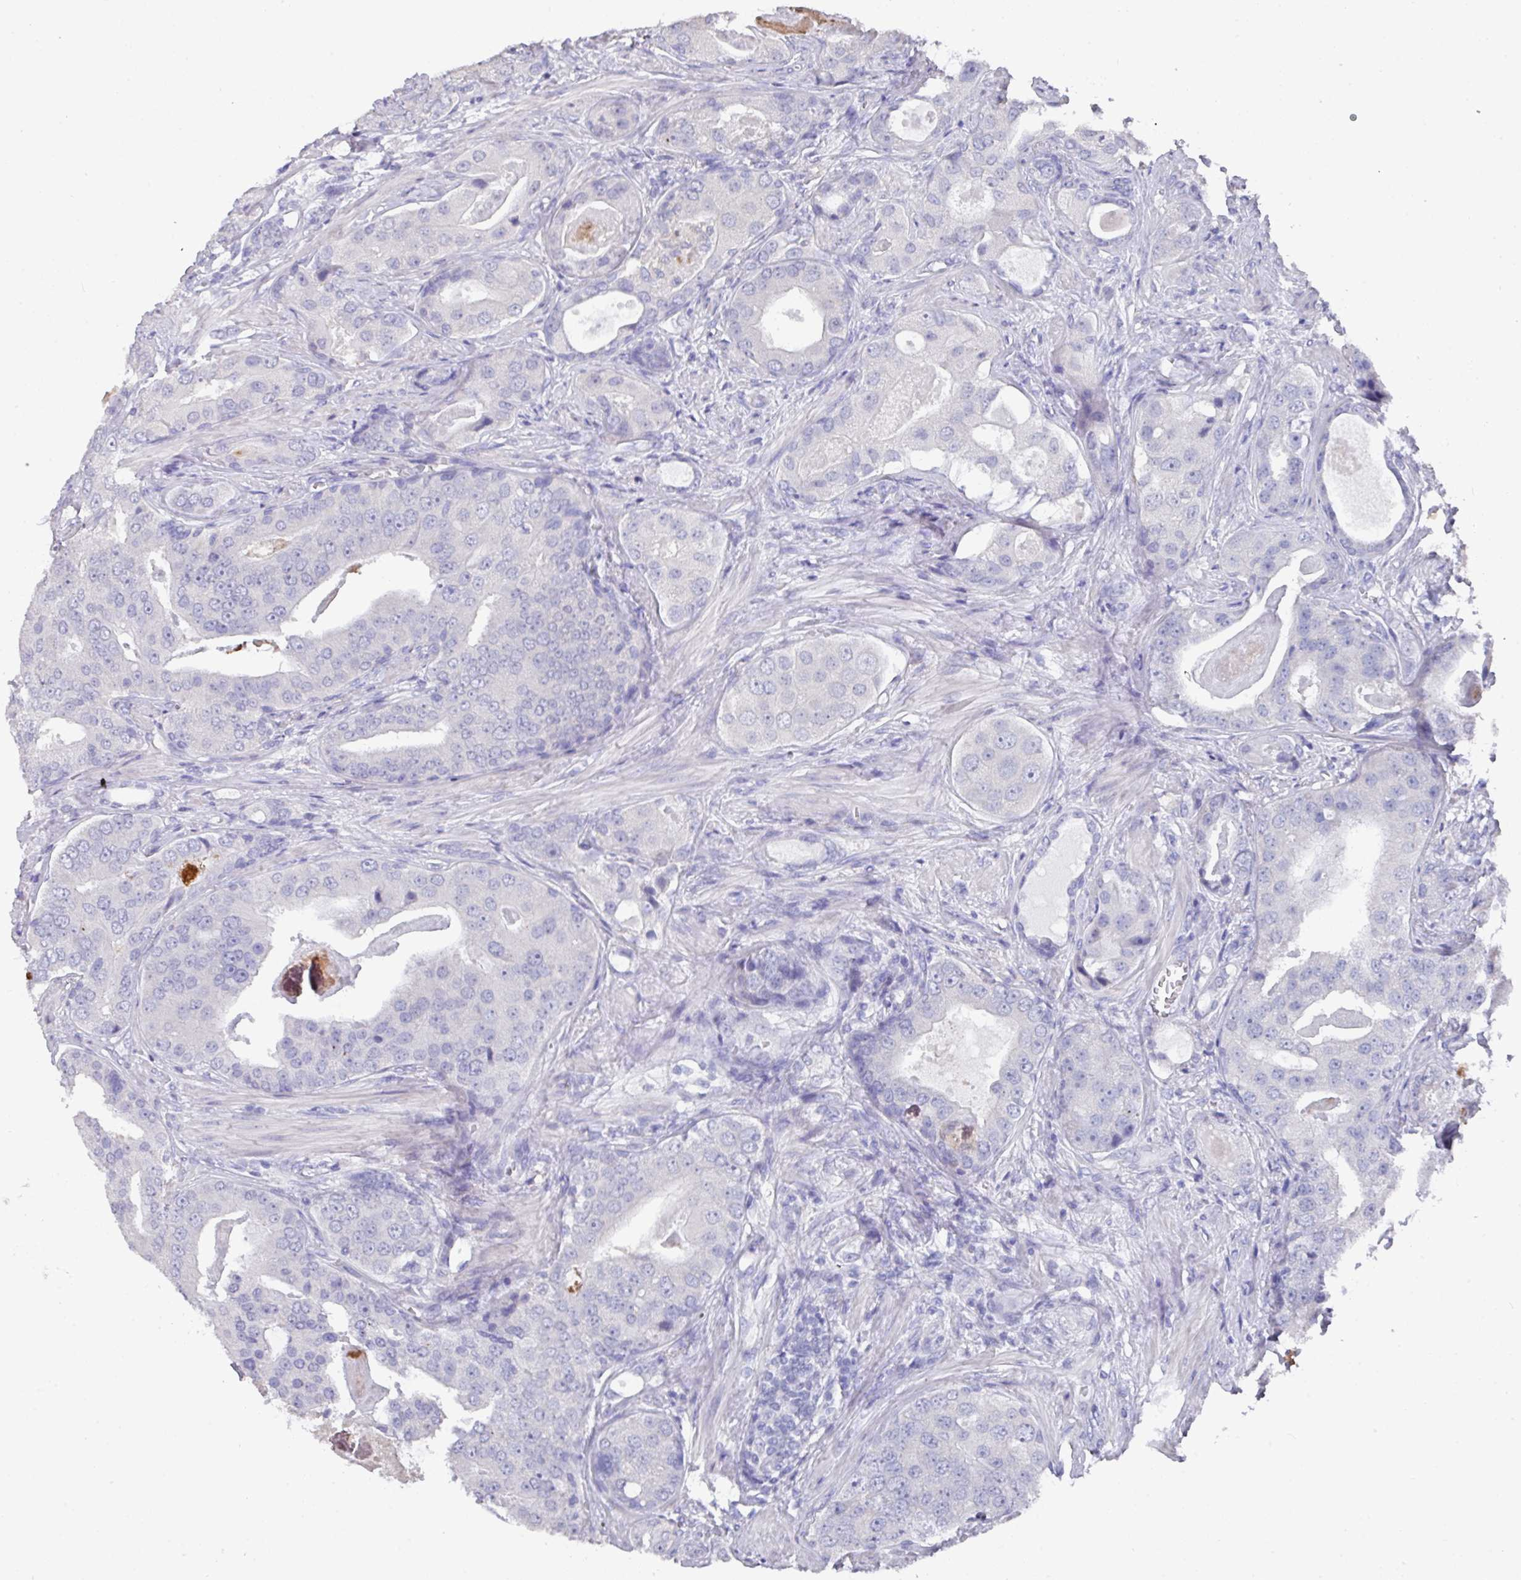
{"staining": {"intensity": "negative", "quantity": "none", "location": "none"}, "tissue": "prostate cancer", "cell_type": "Tumor cells", "image_type": "cancer", "snomed": [{"axis": "morphology", "description": "Adenocarcinoma, High grade"}, {"axis": "topography", "description": "Prostate"}], "caption": "Photomicrograph shows no significant protein positivity in tumor cells of prostate adenocarcinoma (high-grade).", "gene": "DAZL", "patient": {"sex": "male", "age": 71}}